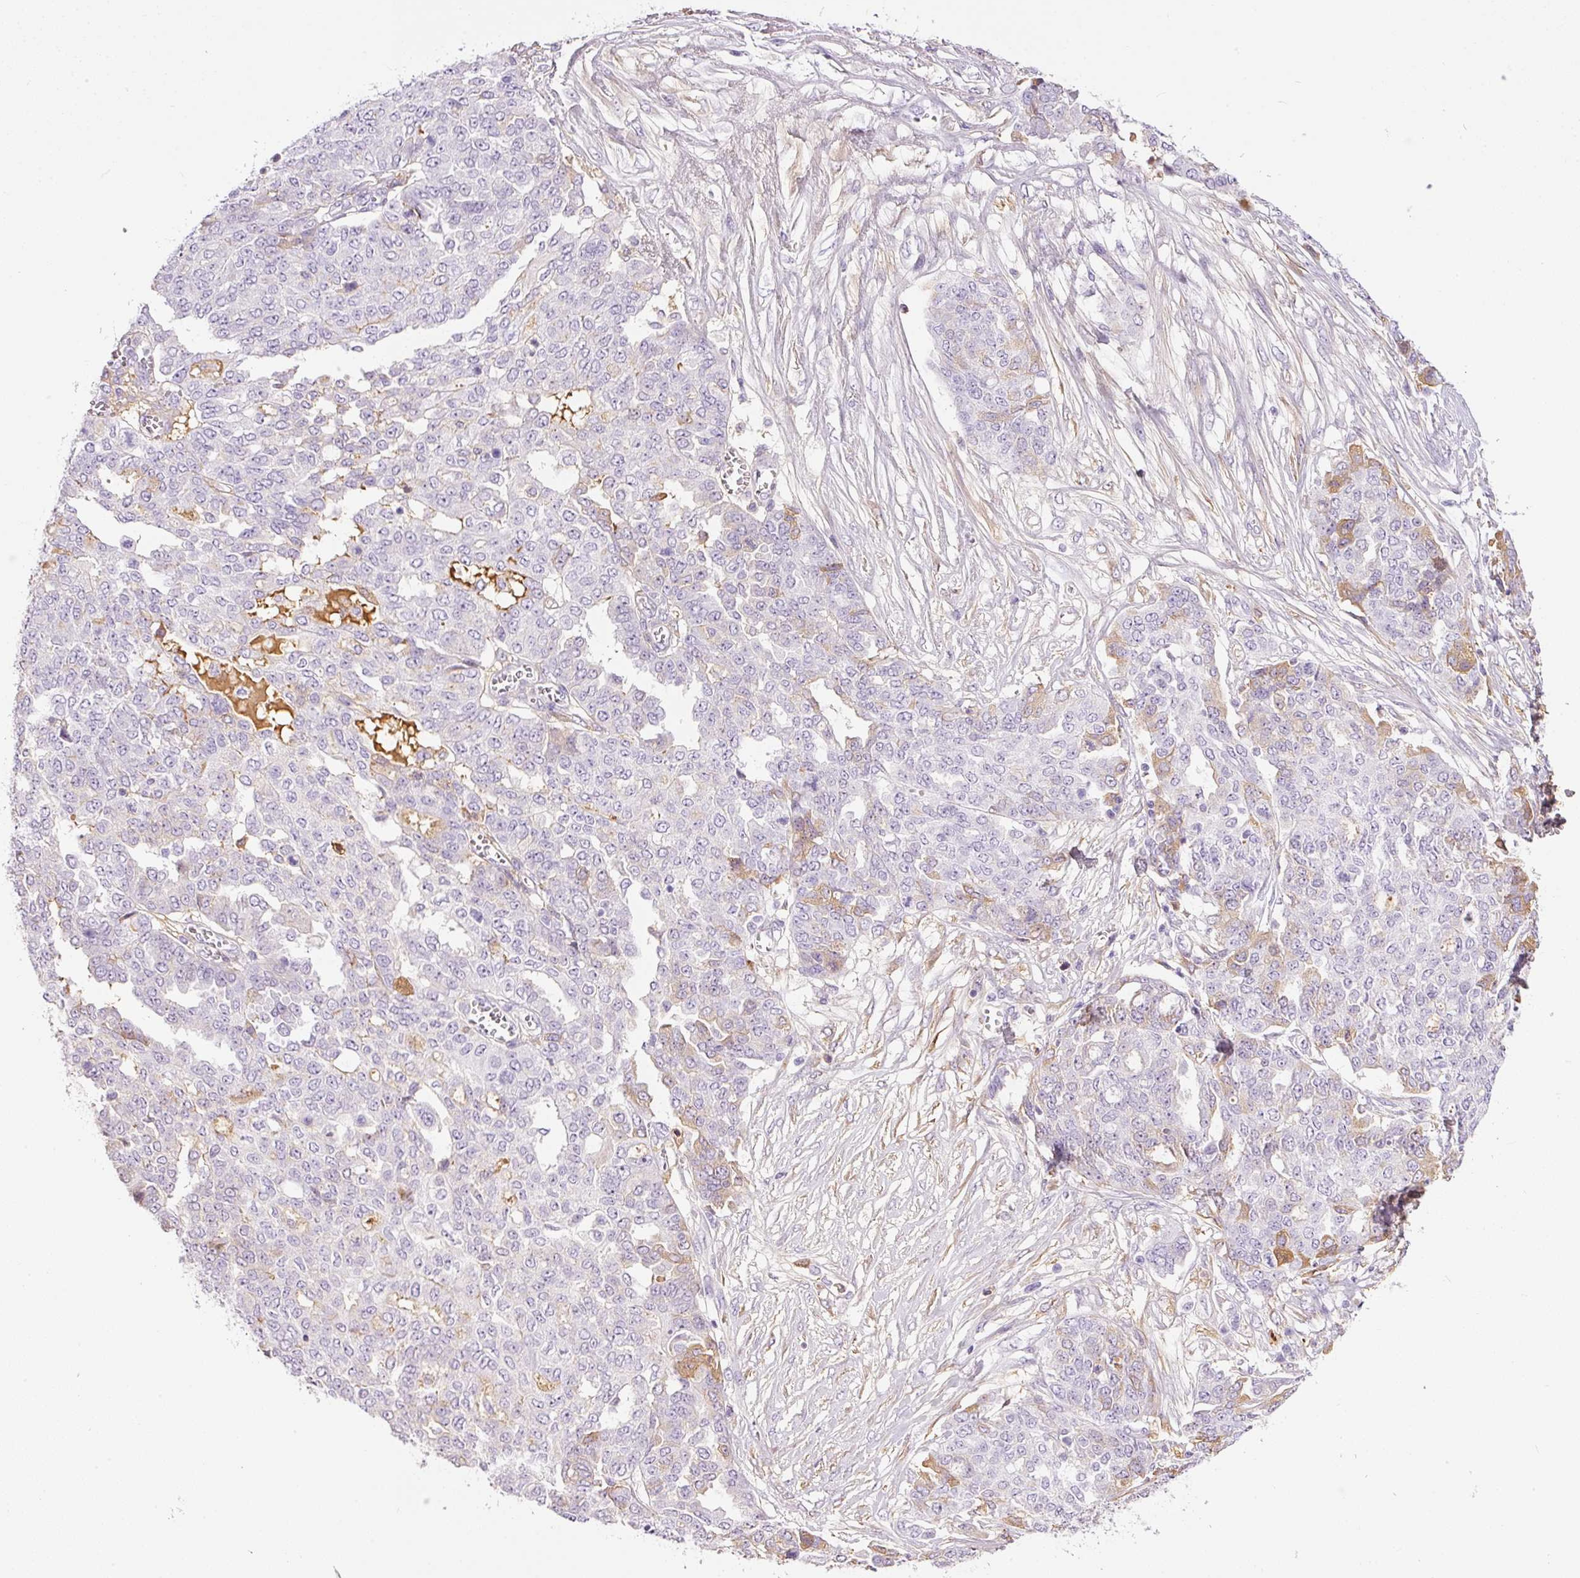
{"staining": {"intensity": "negative", "quantity": "none", "location": "none"}, "tissue": "ovarian cancer", "cell_type": "Tumor cells", "image_type": "cancer", "snomed": [{"axis": "morphology", "description": "Cystadenocarcinoma, serous, NOS"}, {"axis": "topography", "description": "Soft tissue"}, {"axis": "topography", "description": "Ovary"}], "caption": "The photomicrograph demonstrates no staining of tumor cells in ovarian serous cystadenocarcinoma. Nuclei are stained in blue.", "gene": "PRPF38B", "patient": {"sex": "female", "age": 57}}